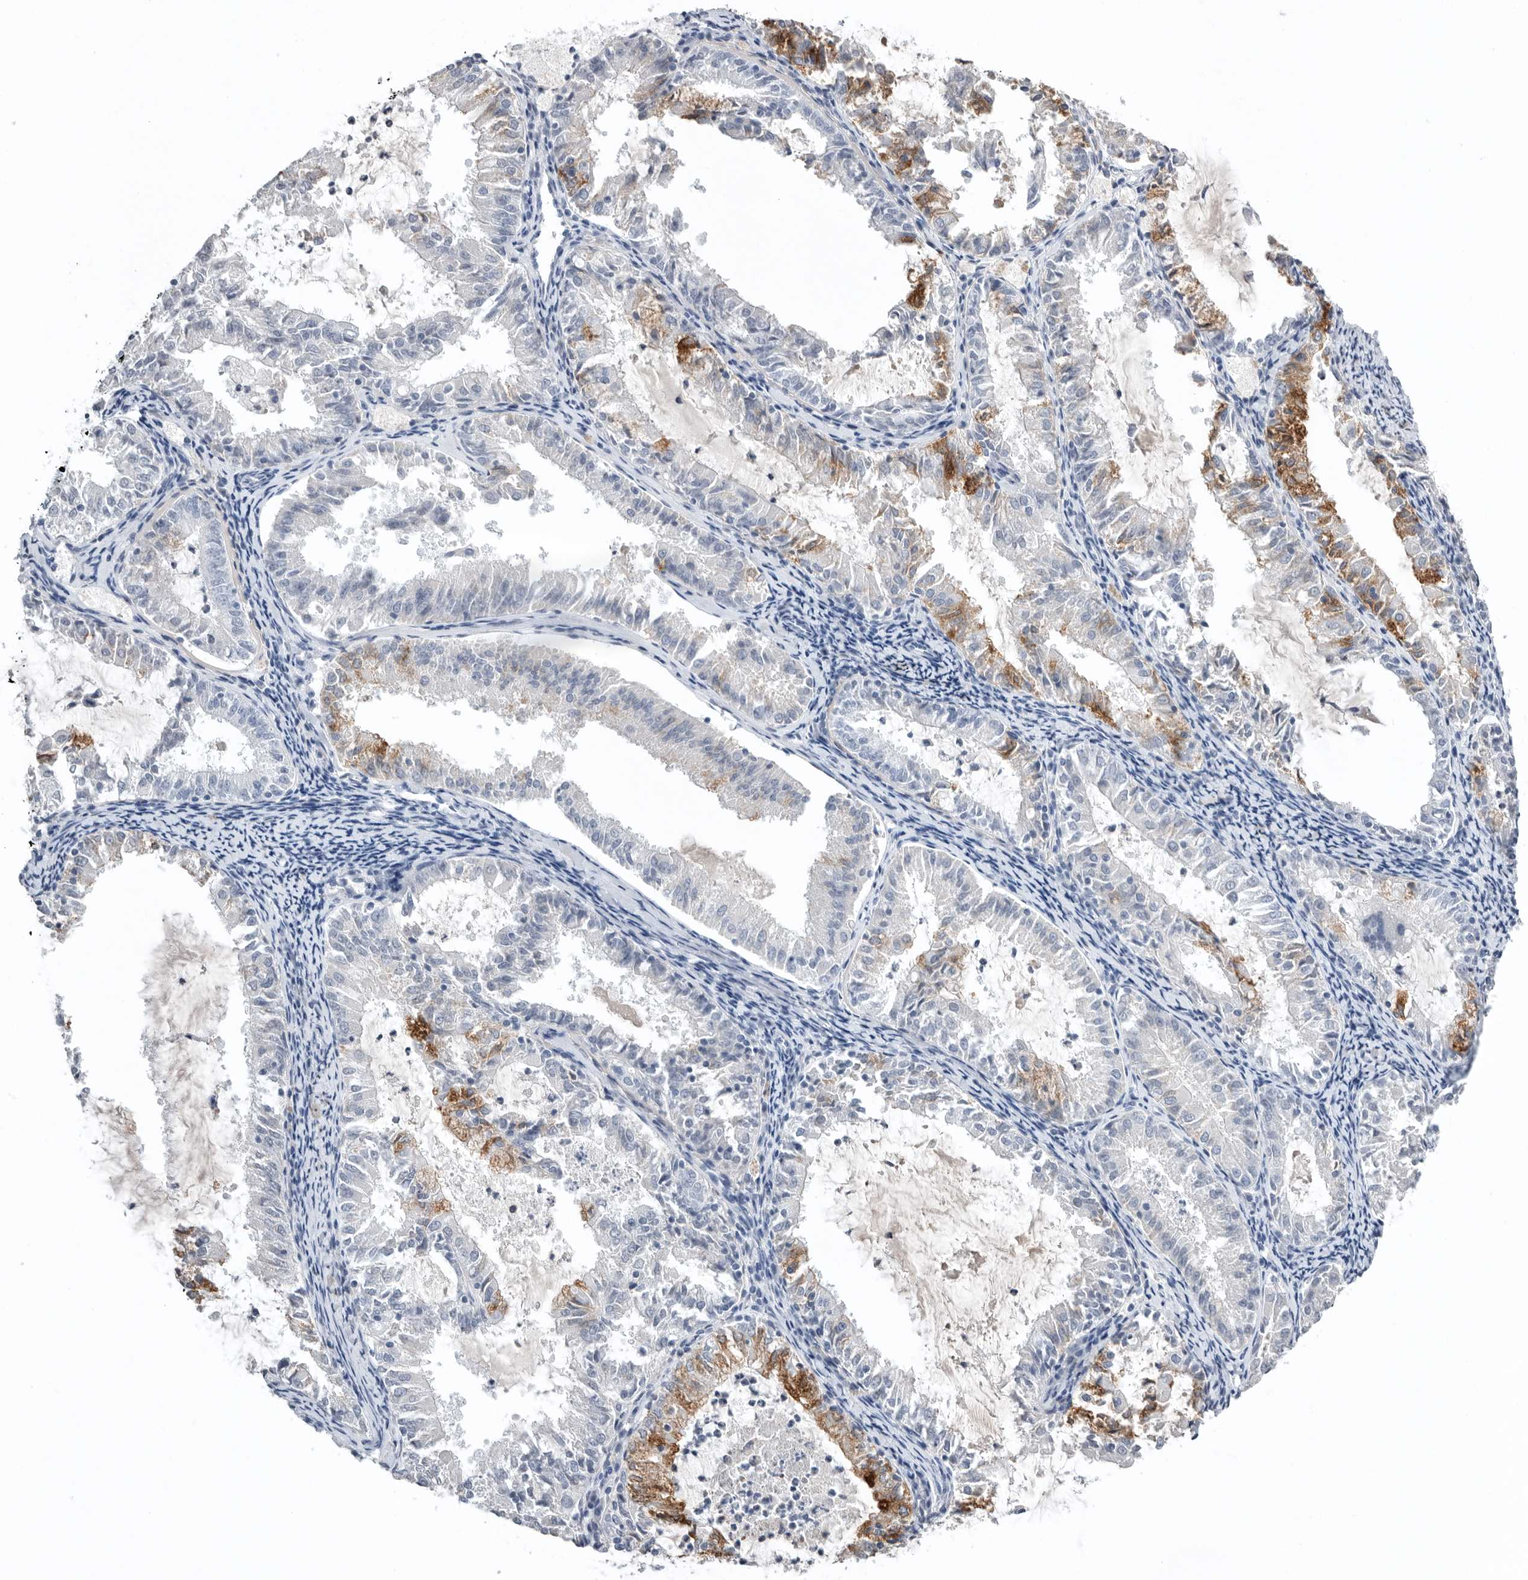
{"staining": {"intensity": "moderate", "quantity": "25%-75%", "location": "cytoplasmic/membranous"}, "tissue": "endometrial cancer", "cell_type": "Tumor cells", "image_type": "cancer", "snomed": [{"axis": "morphology", "description": "Adenocarcinoma, NOS"}, {"axis": "topography", "description": "Endometrium"}], "caption": "Immunohistochemical staining of endometrial adenocarcinoma displays moderate cytoplasmic/membranous protein staining in approximately 25%-75% of tumor cells.", "gene": "TIMP1", "patient": {"sex": "female", "age": 57}}